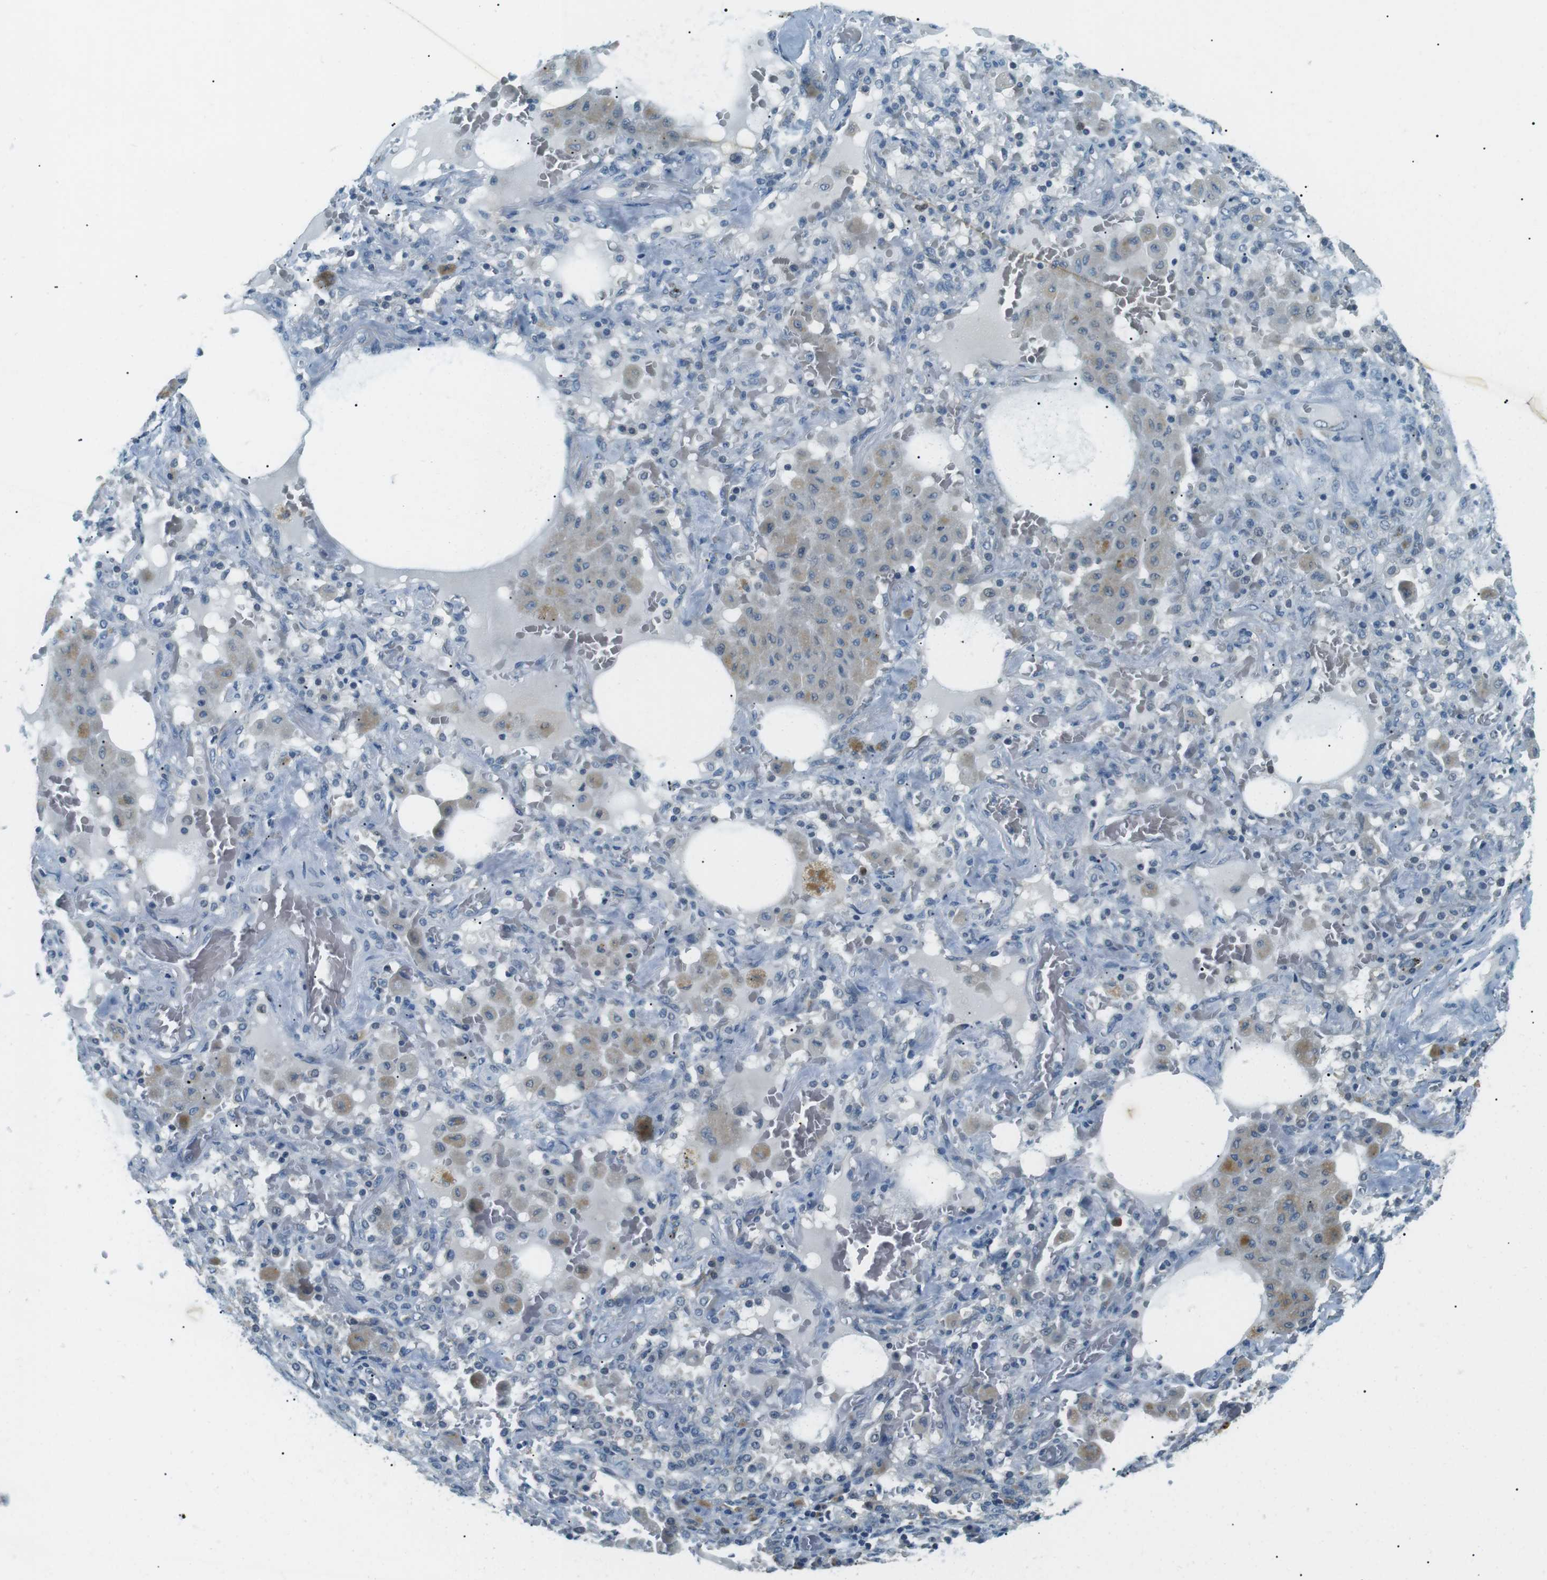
{"staining": {"intensity": "negative", "quantity": "none", "location": "none"}, "tissue": "lung cancer", "cell_type": "Tumor cells", "image_type": "cancer", "snomed": [{"axis": "morphology", "description": "Squamous cell carcinoma, NOS"}, {"axis": "topography", "description": "Lung"}], "caption": "Immunohistochemistry (IHC) photomicrograph of lung cancer stained for a protein (brown), which reveals no positivity in tumor cells.", "gene": "SERPINB2", "patient": {"sex": "female", "age": 47}}